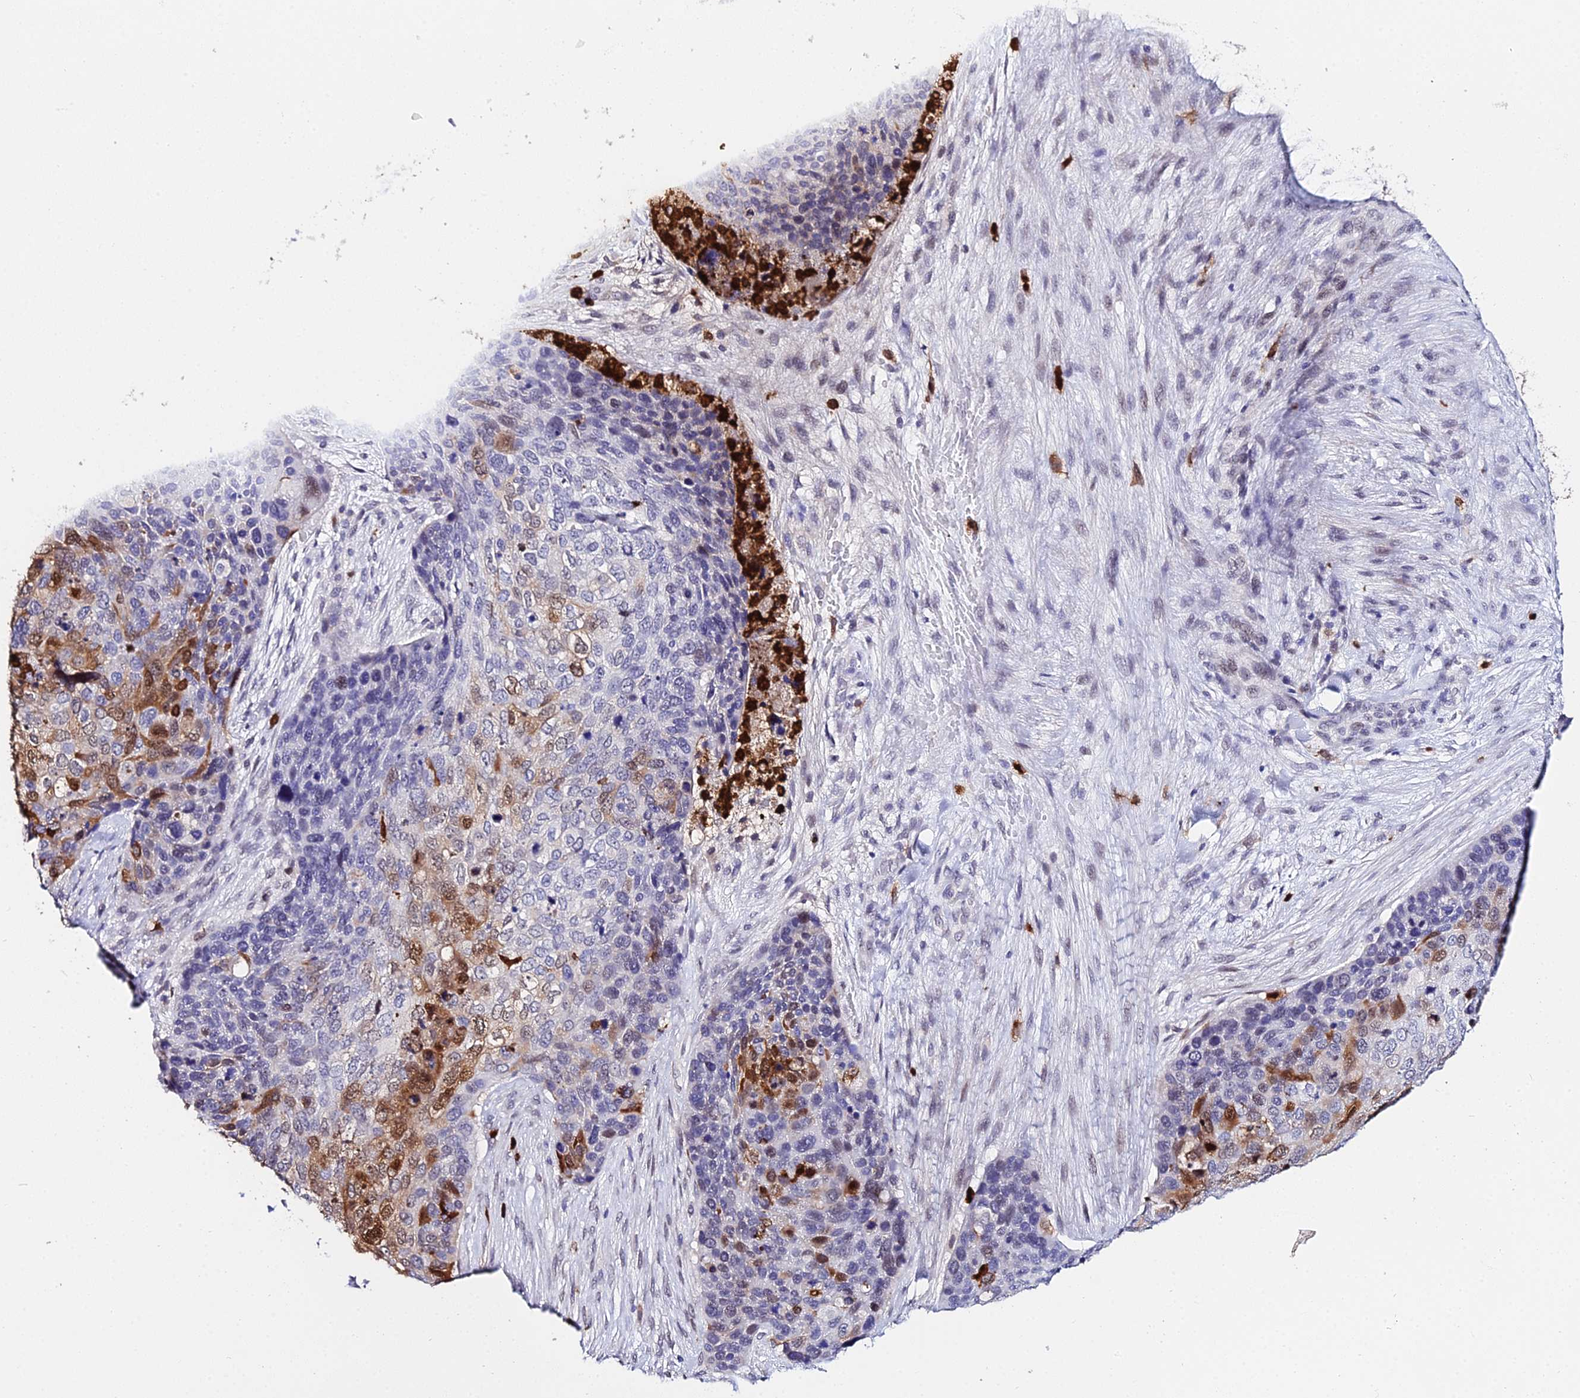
{"staining": {"intensity": "moderate", "quantity": "<25%", "location": "cytoplasmic/membranous,nuclear"}, "tissue": "skin cancer", "cell_type": "Tumor cells", "image_type": "cancer", "snomed": [{"axis": "morphology", "description": "Basal cell carcinoma"}, {"axis": "topography", "description": "Skin"}], "caption": "Immunohistochemistry of skin basal cell carcinoma exhibits low levels of moderate cytoplasmic/membranous and nuclear expression in about <25% of tumor cells.", "gene": "MCM10", "patient": {"sex": "female", "age": 74}}